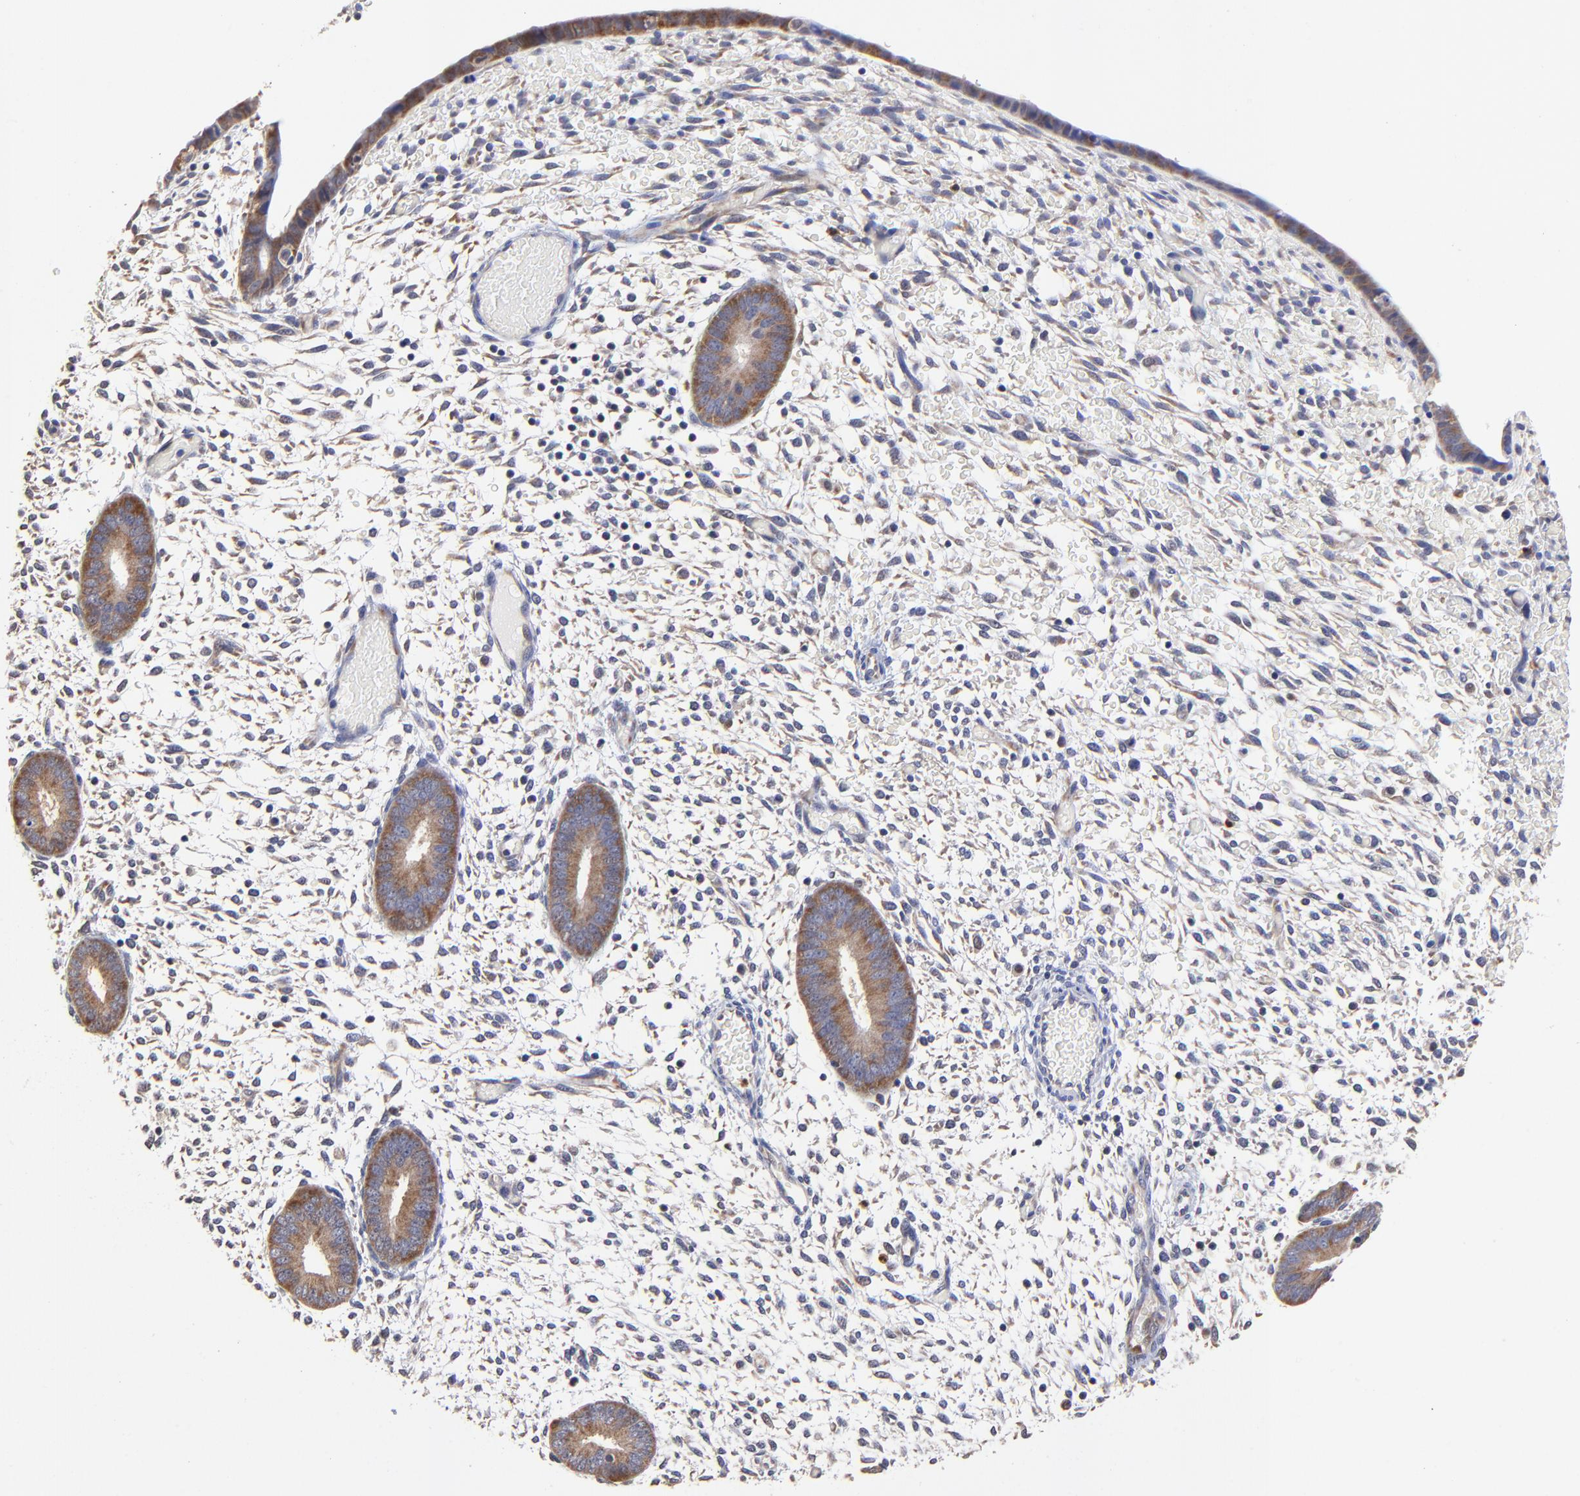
{"staining": {"intensity": "negative", "quantity": "none", "location": "none"}, "tissue": "endometrium", "cell_type": "Cells in endometrial stroma", "image_type": "normal", "snomed": [{"axis": "morphology", "description": "Normal tissue, NOS"}, {"axis": "topography", "description": "Endometrium"}], "caption": "Human endometrium stained for a protein using IHC exhibits no expression in cells in endometrial stroma.", "gene": "BBOF1", "patient": {"sex": "female", "age": 42}}